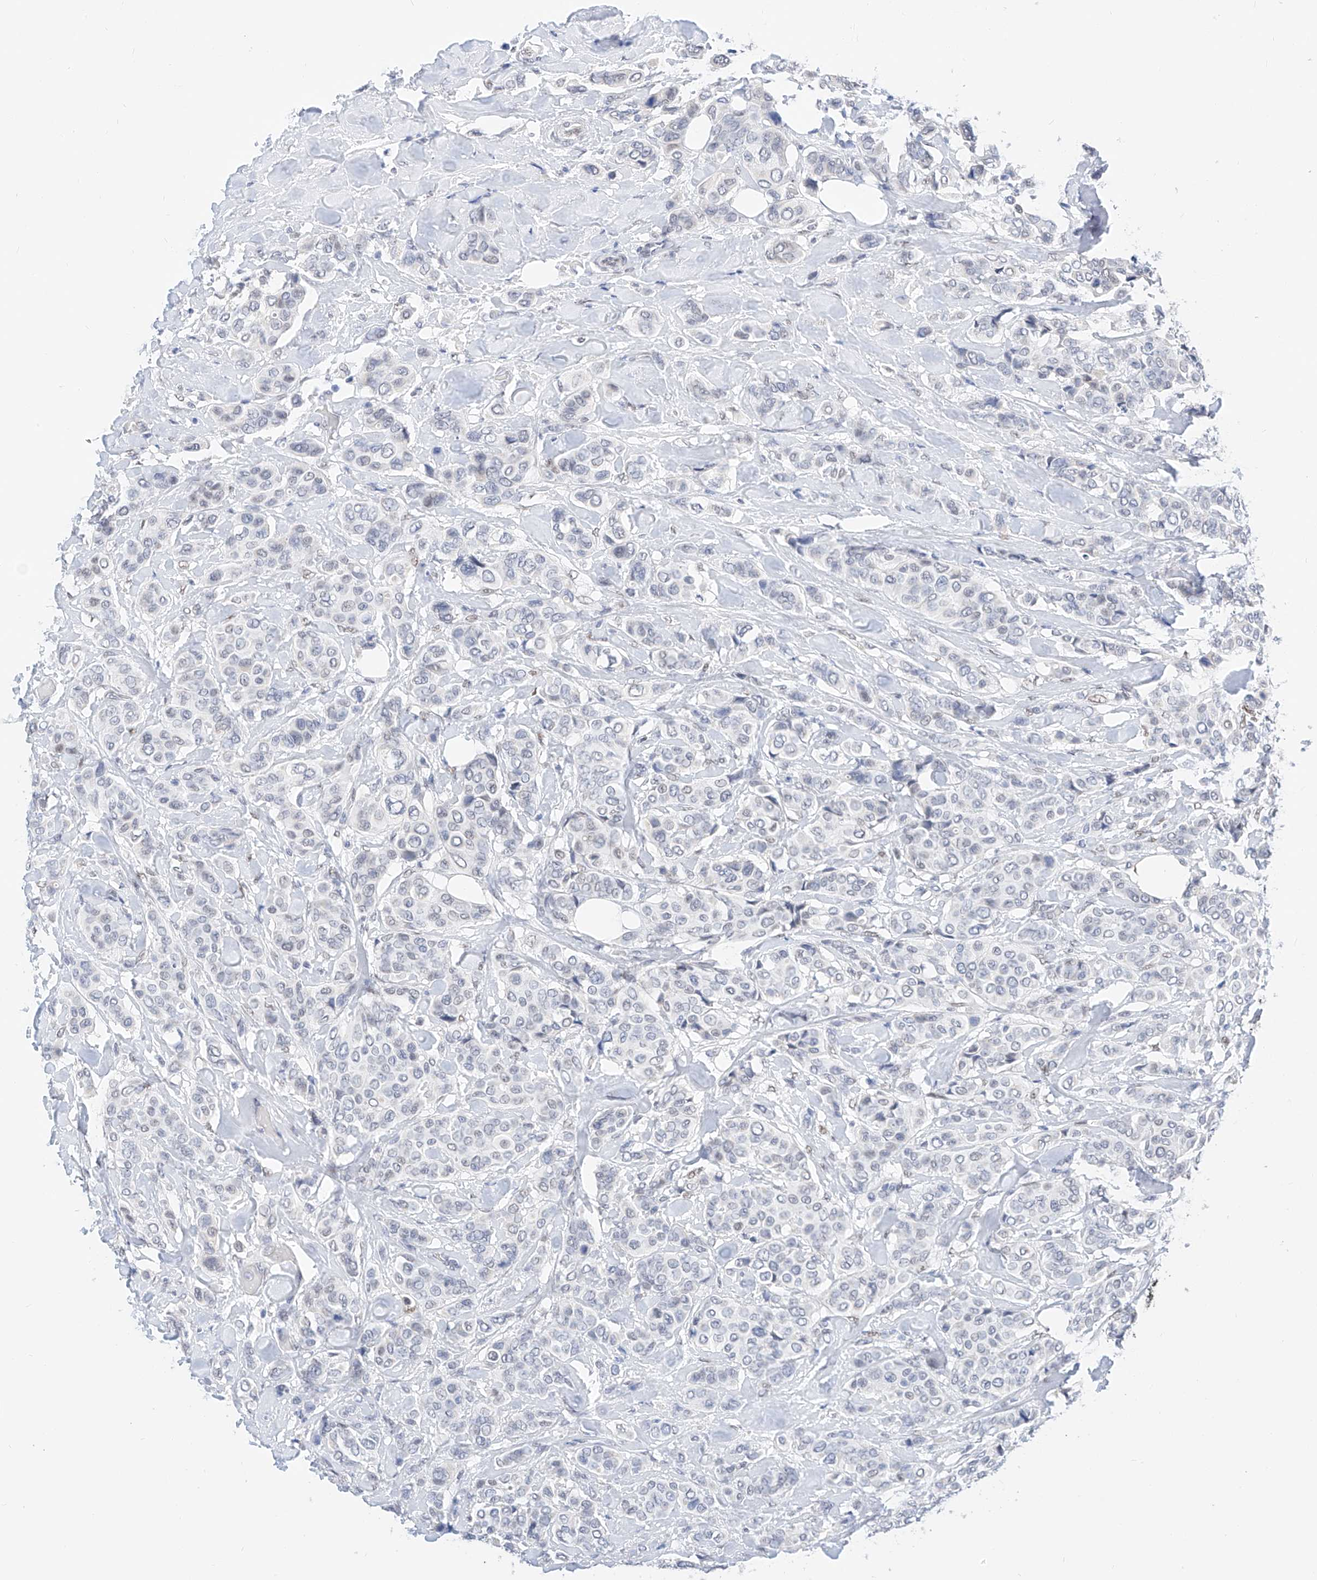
{"staining": {"intensity": "negative", "quantity": "none", "location": "none"}, "tissue": "breast cancer", "cell_type": "Tumor cells", "image_type": "cancer", "snomed": [{"axis": "morphology", "description": "Lobular carcinoma"}, {"axis": "topography", "description": "Breast"}], "caption": "Breast cancer (lobular carcinoma) stained for a protein using IHC shows no staining tumor cells.", "gene": "KCNJ1", "patient": {"sex": "female", "age": 51}}